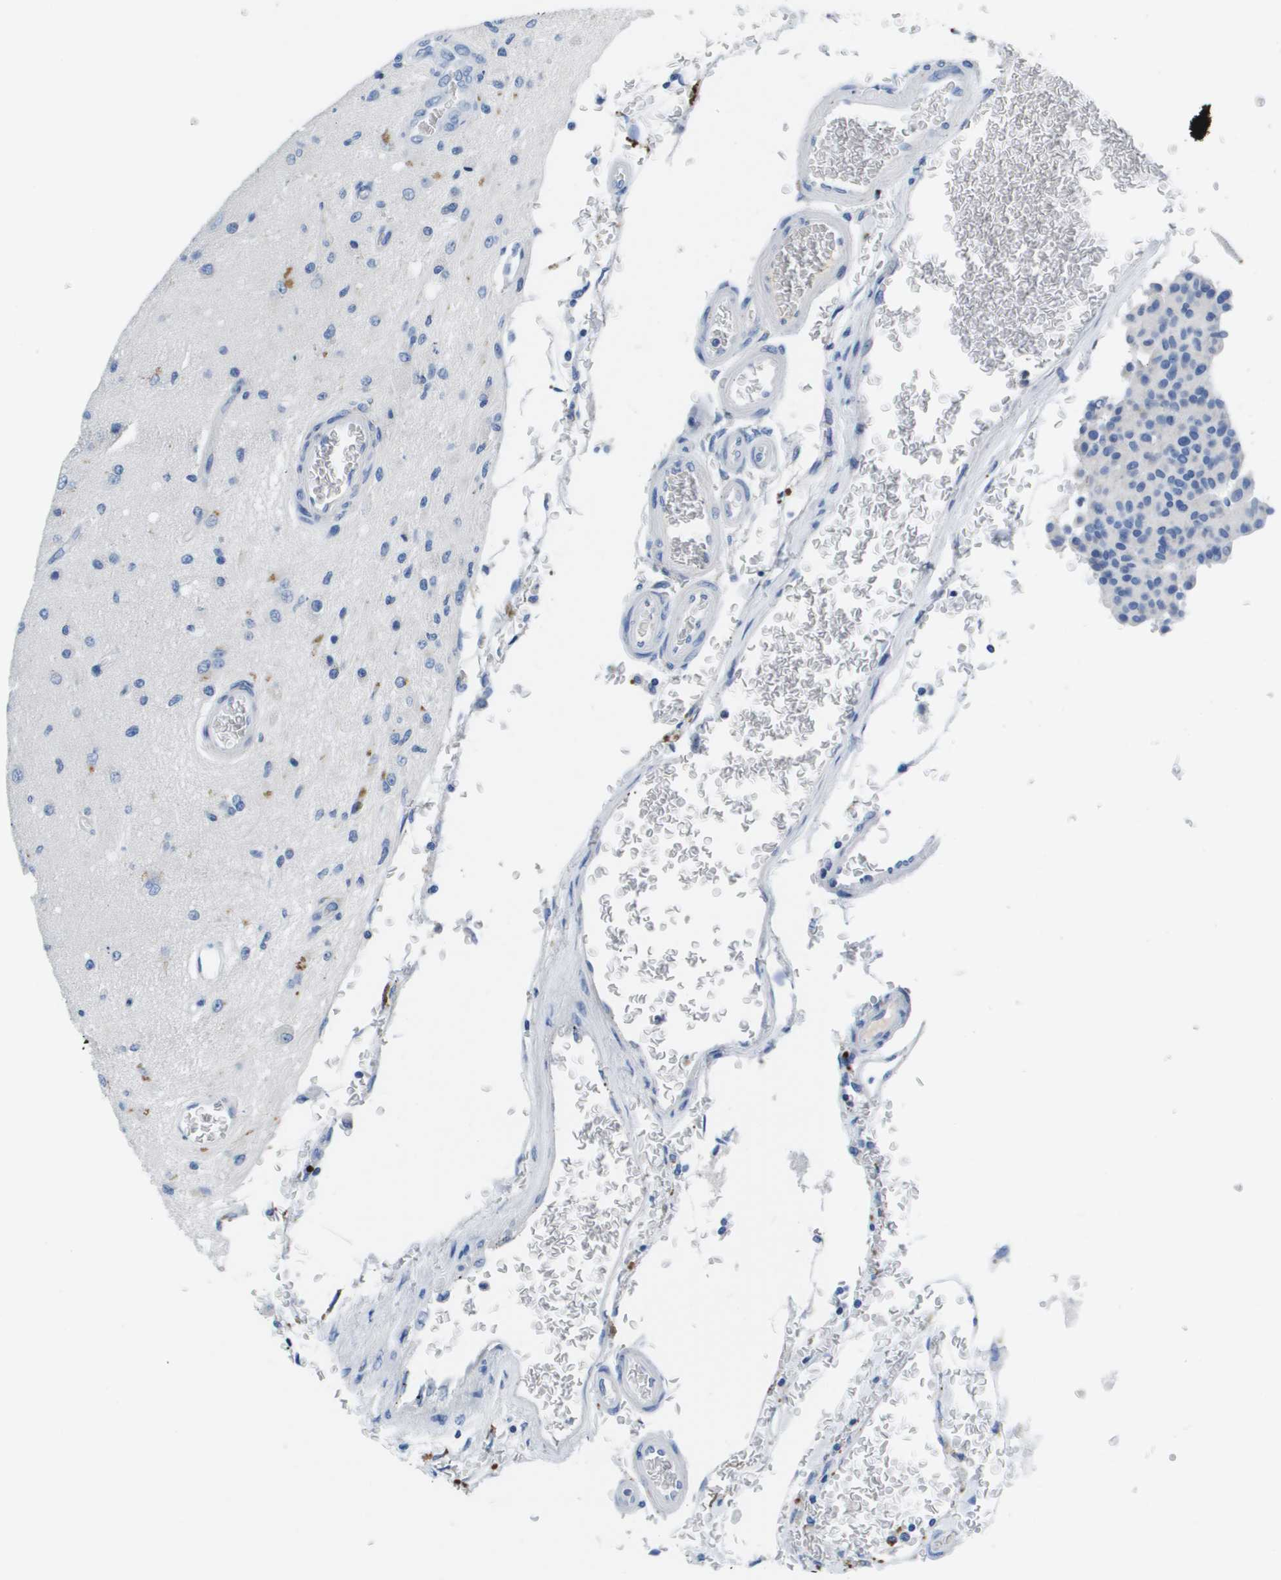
{"staining": {"intensity": "negative", "quantity": "none", "location": "none"}, "tissue": "glioma", "cell_type": "Tumor cells", "image_type": "cancer", "snomed": [{"axis": "morphology", "description": "Normal tissue, NOS"}, {"axis": "morphology", "description": "Glioma, malignant, High grade"}, {"axis": "topography", "description": "Cerebral cortex"}], "caption": "Photomicrograph shows no protein positivity in tumor cells of malignant glioma (high-grade) tissue.", "gene": "MS4A1", "patient": {"sex": "male", "age": 77}}